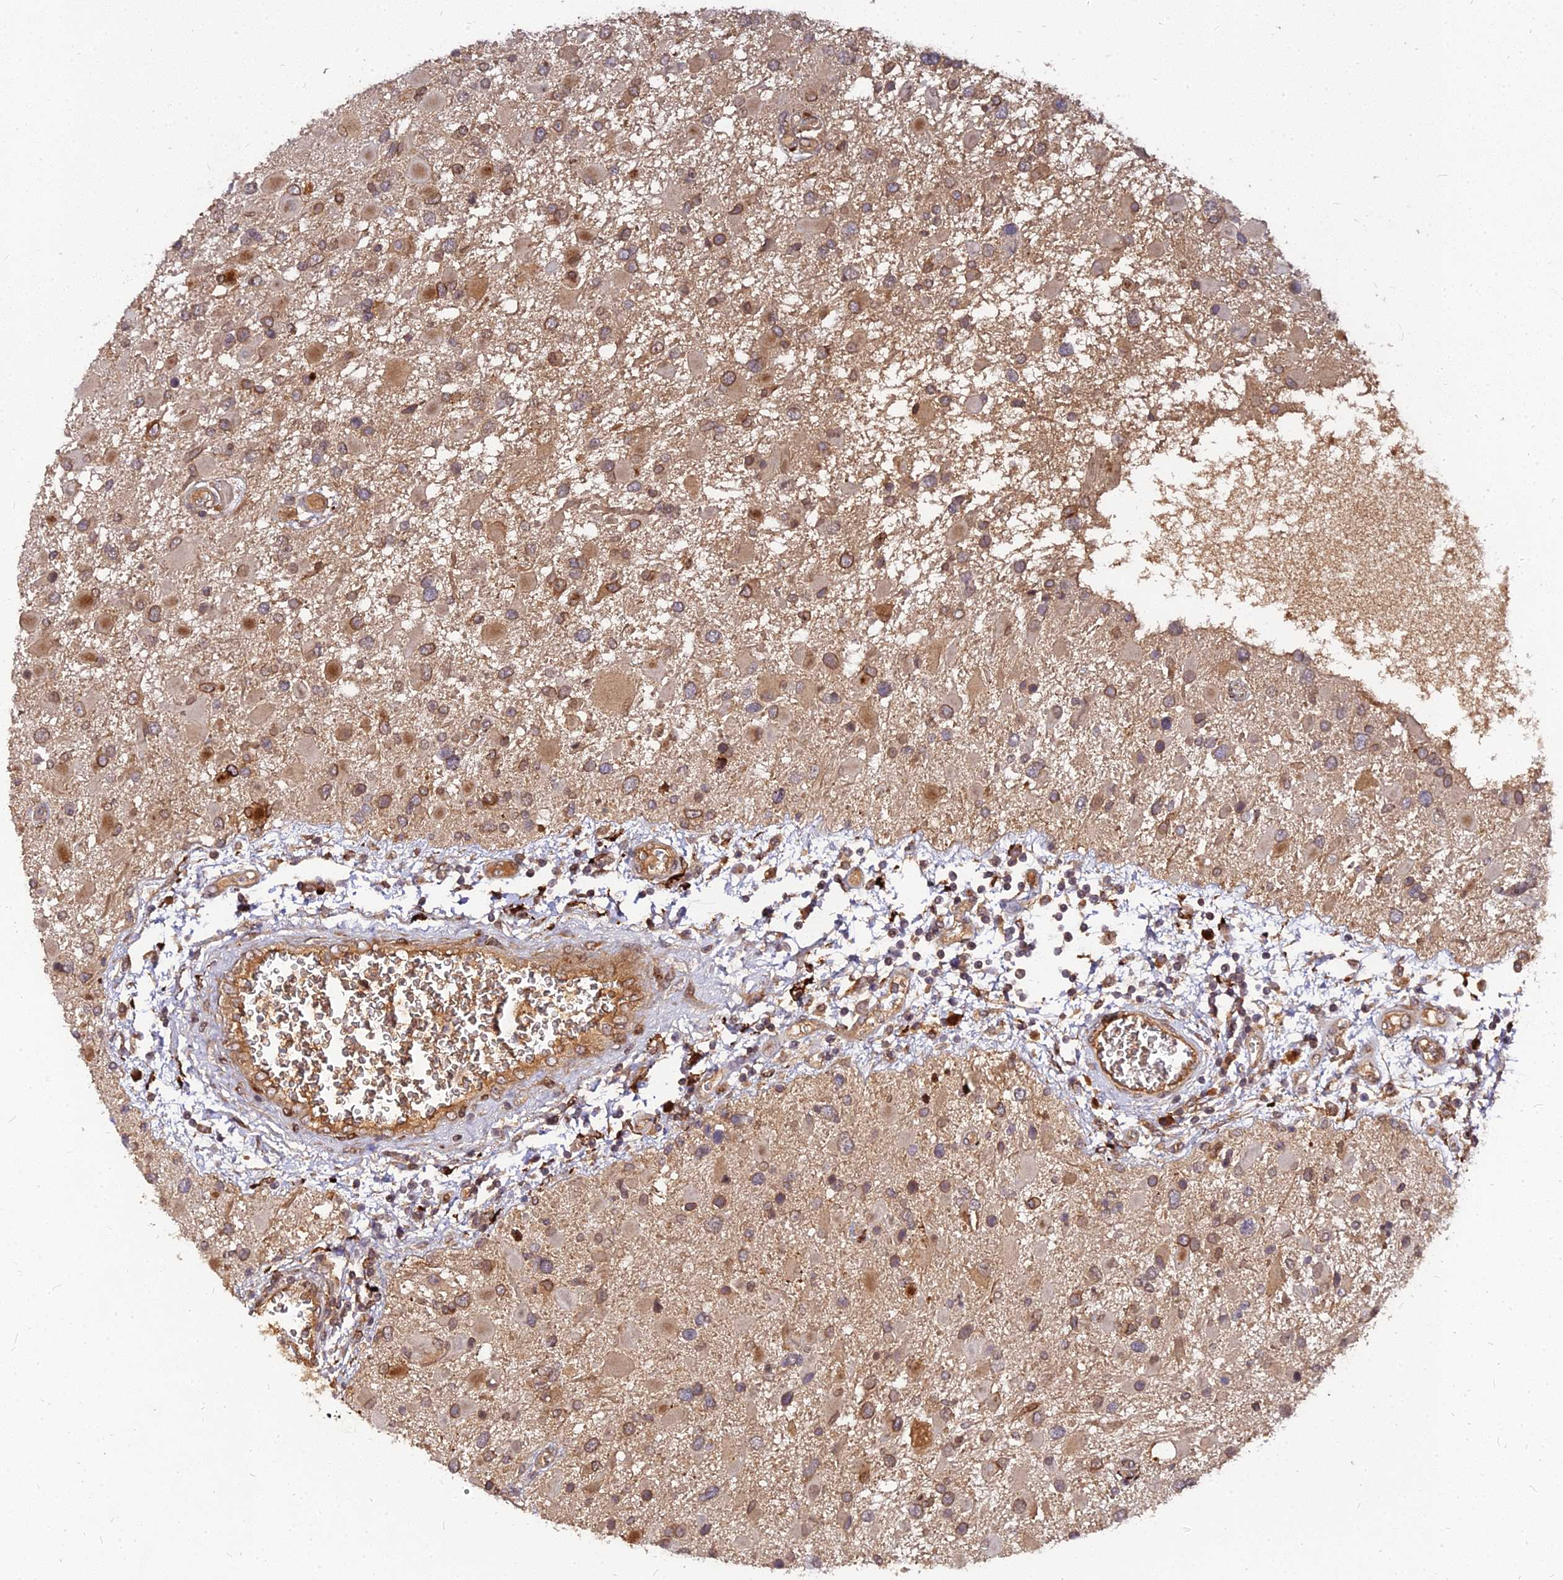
{"staining": {"intensity": "moderate", "quantity": ">75%", "location": "cytoplasmic/membranous"}, "tissue": "glioma", "cell_type": "Tumor cells", "image_type": "cancer", "snomed": [{"axis": "morphology", "description": "Glioma, malignant, High grade"}, {"axis": "topography", "description": "Brain"}], "caption": "This image reveals immunohistochemistry staining of human glioma, with medium moderate cytoplasmic/membranous positivity in approximately >75% of tumor cells.", "gene": "PDE4D", "patient": {"sex": "male", "age": 53}}